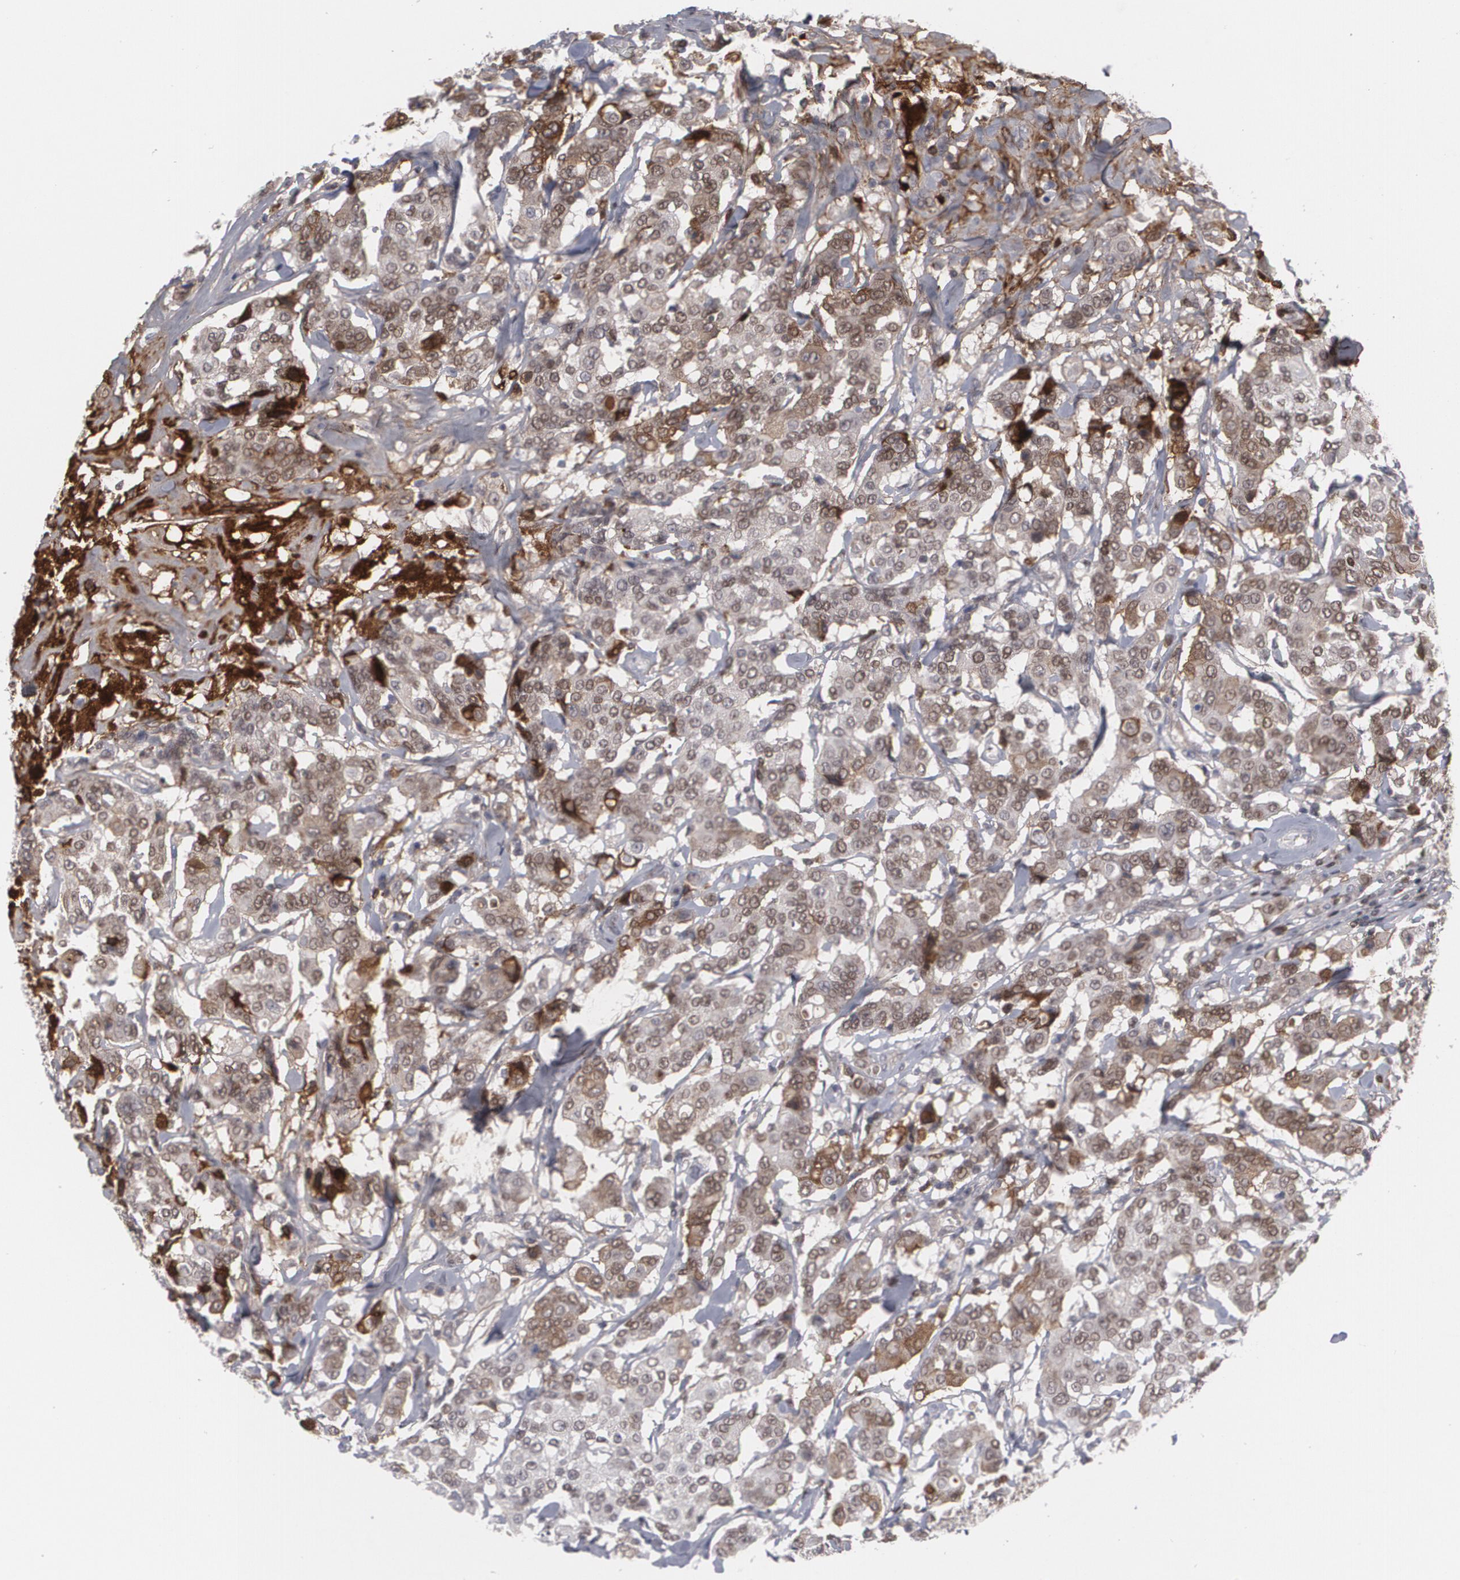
{"staining": {"intensity": "weak", "quantity": "<25%", "location": "cytoplasmic/membranous"}, "tissue": "breast cancer", "cell_type": "Tumor cells", "image_type": "cancer", "snomed": [{"axis": "morphology", "description": "Duct carcinoma"}, {"axis": "topography", "description": "Breast"}], "caption": "There is no significant positivity in tumor cells of breast cancer. (DAB (3,3'-diaminobenzidine) IHC visualized using brightfield microscopy, high magnification).", "gene": "LRG1", "patient": {"sex": "female", "age": 27}}